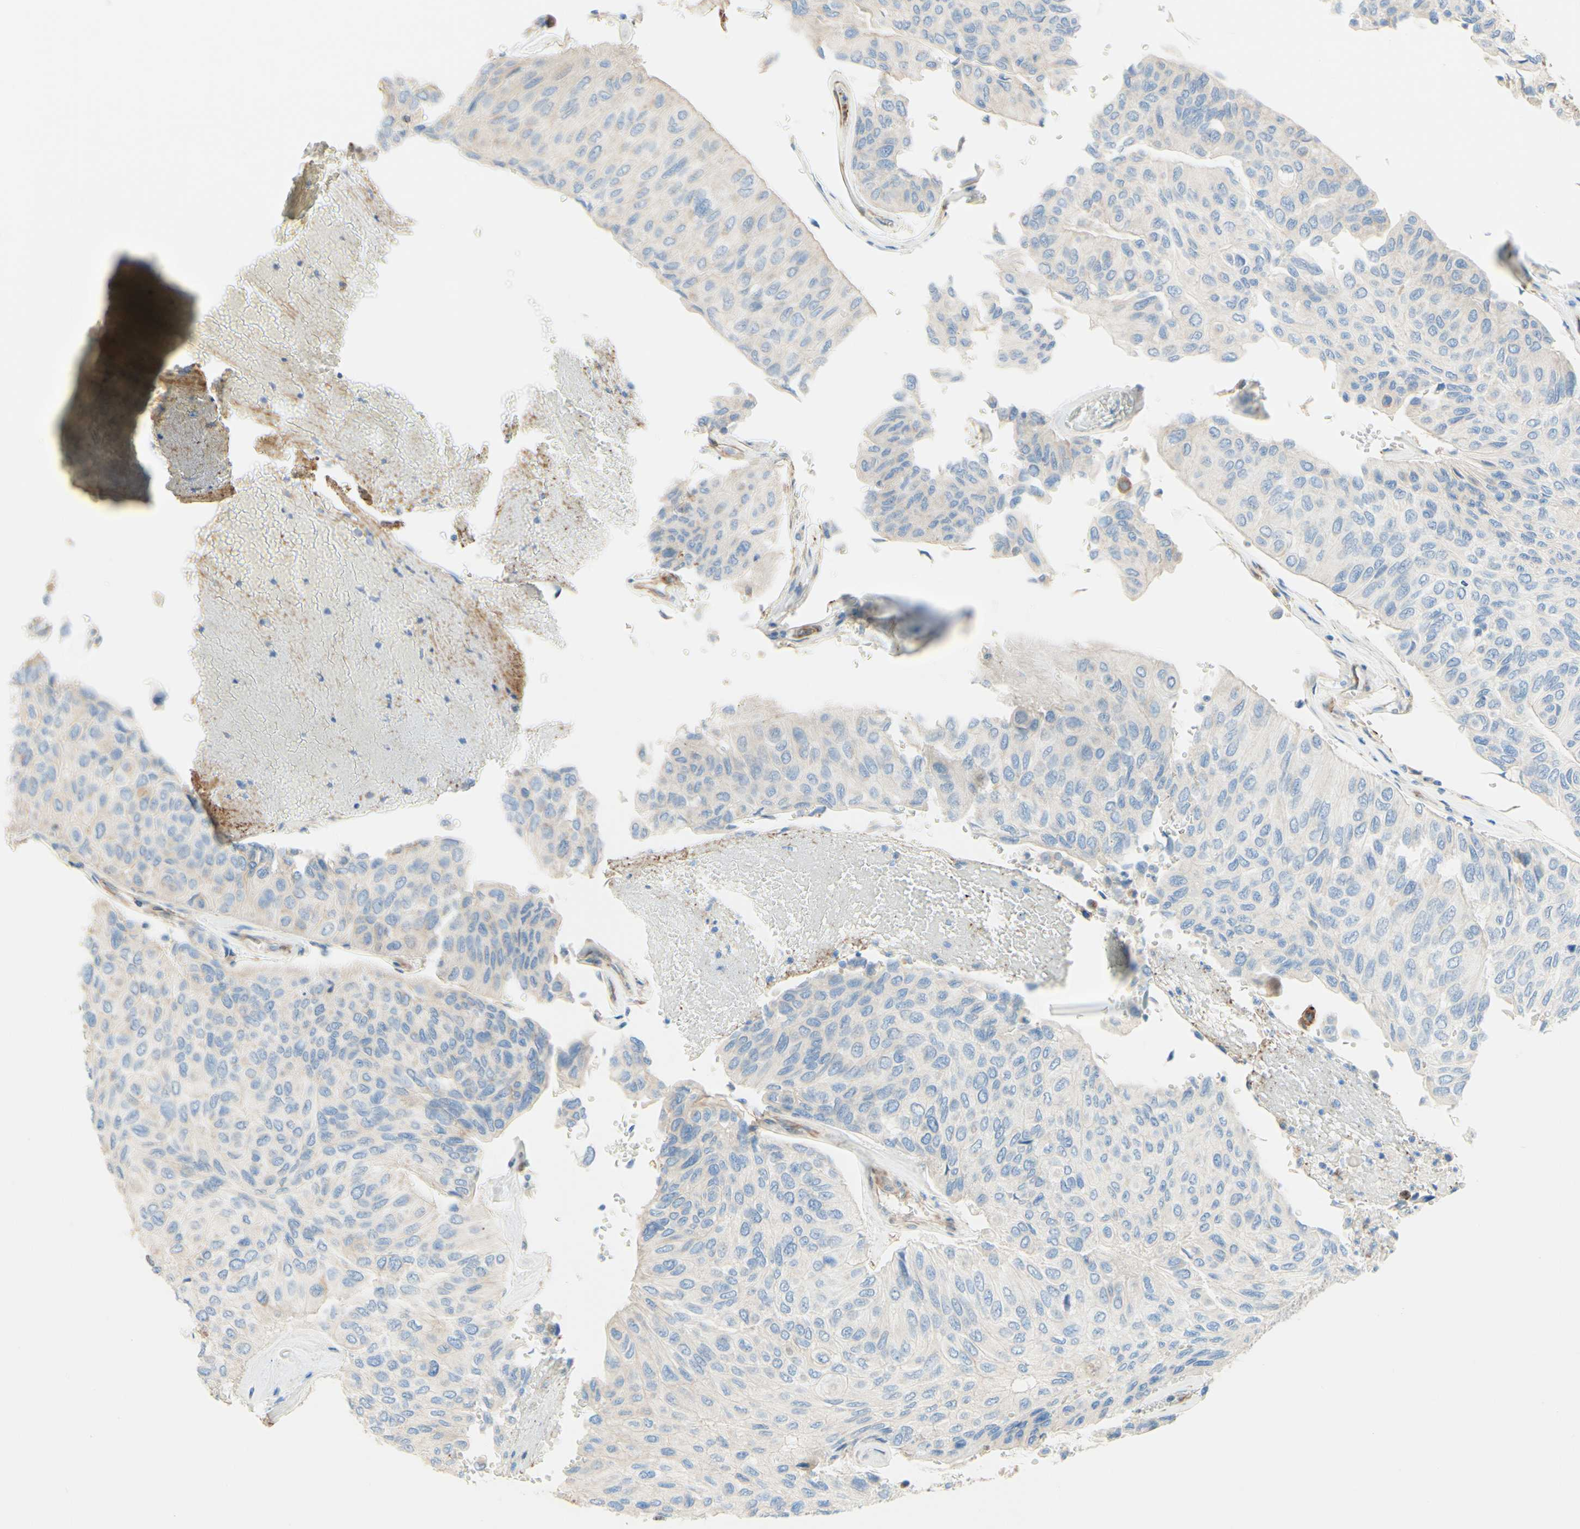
{"staining": {"intensity": "negative", "quantity": "none", "location": "none"}, "tissue": "urothelial cancer", "cell_type": "Tumor cells", "image_type": "cancer", "snomed": [{"axis": "morphology", "description": "Urothelial carcinoma, High grade"}, {"axis": "topography", "description": "Urinary bladder"}], "caption": "Tumor cells are negative for brown protein staining in urothelial cancer.", "gene": "ENDOD1", "patient": {"sex": "male", "age": 66}}